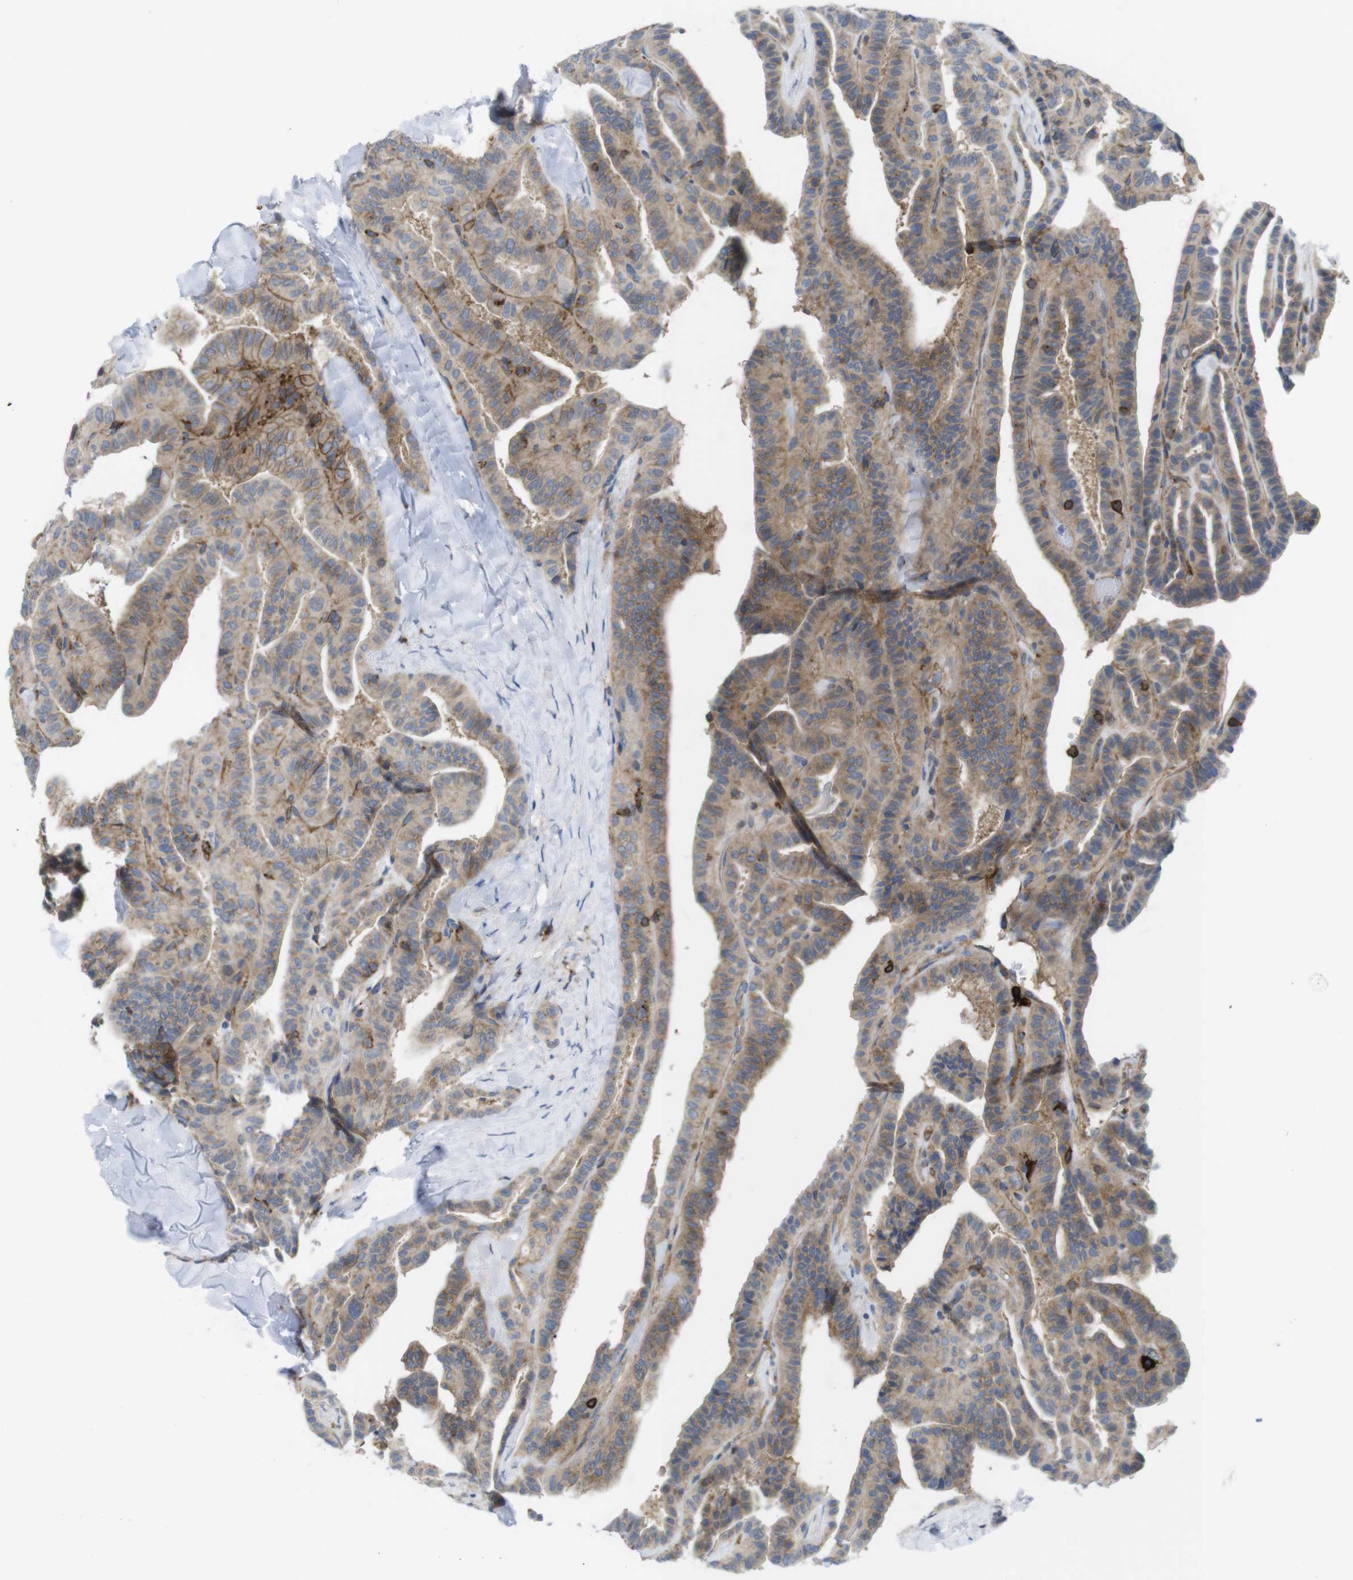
{"staining": {"intensity": "moderate", "quantity": ">75%", "location": "cytoplasmic/membranous"}, "tissue": "thyroid cancer", "cell_type": "Tumor cells", "image_type": "cancer", "snomed": [{"axis": "morphology", "description": "Papillary adenocarcinoma, NOS"}, {"axis": "topography", "description": "Thyroid gland"}], "caption": "The photomicrograph displays immunohistochemical staining of papillary adenocarcinoma (thyroid). There is moderate cytoplasmic/membranous staining is identified in about >75% of tumor cells.", "gene": "CCR6", "patient": {"sex": "male", "age": 77}}